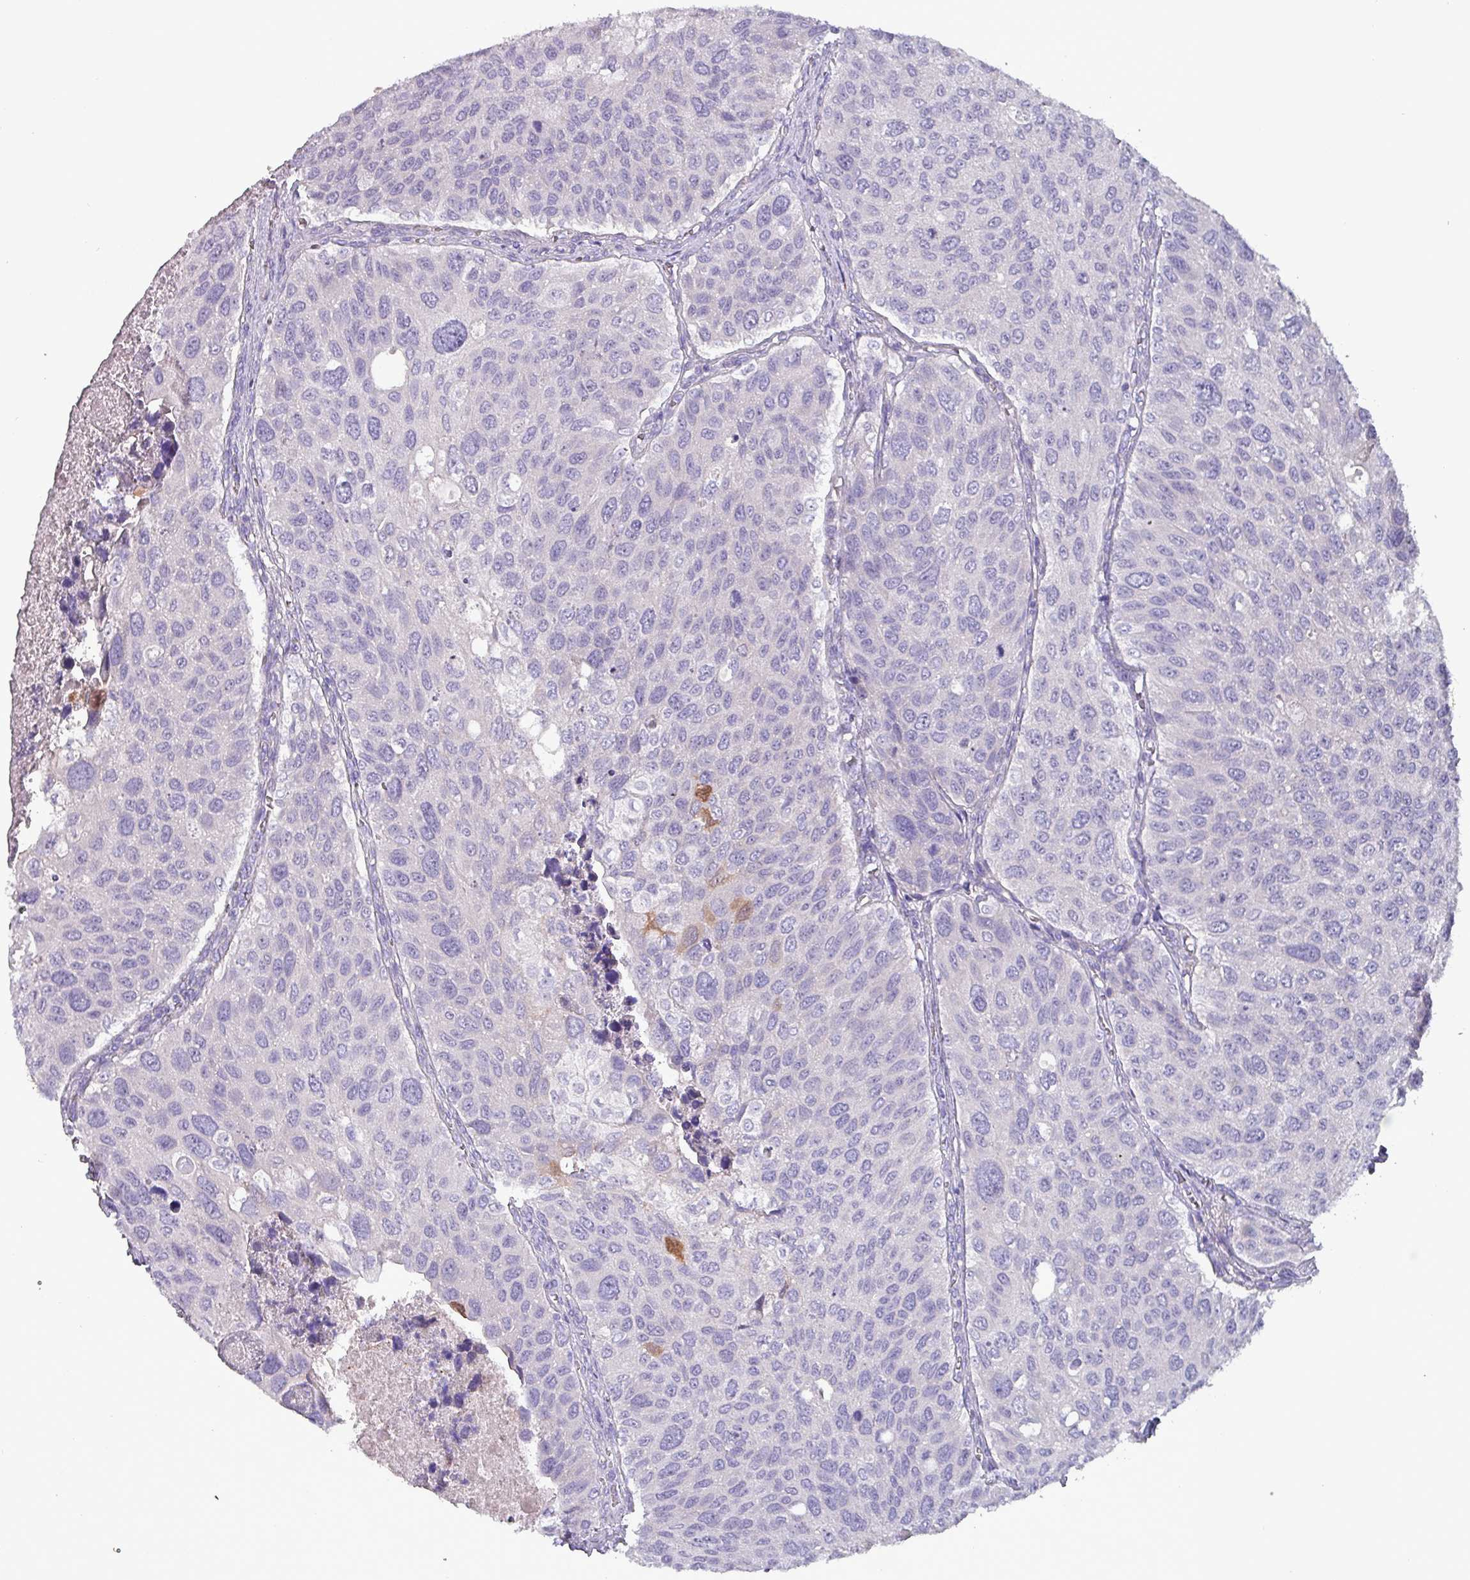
{"staining": {"intensity": "moderate", "quantity": "<25%", "location": "cytoplasmic/membranous"}, "tissue": "urothelial cancer", "cell_type": "Tumor cells", "image_type": "cancer", "snomed": [{"axis": "morphology", "description": "Urothelial carcinoma, NOS"}, {"axis": "topography", "description": "Urinary bladder"}], "caption": "IHC image of human urothelial cancer stained for a protein (brown), which demonstrates low levels of moderate cytoplasmic/membranous expression in approximately <25% of tumor cells.", "gene": "HSD3B7", "patient": {"sex": "male", "age": 80}}